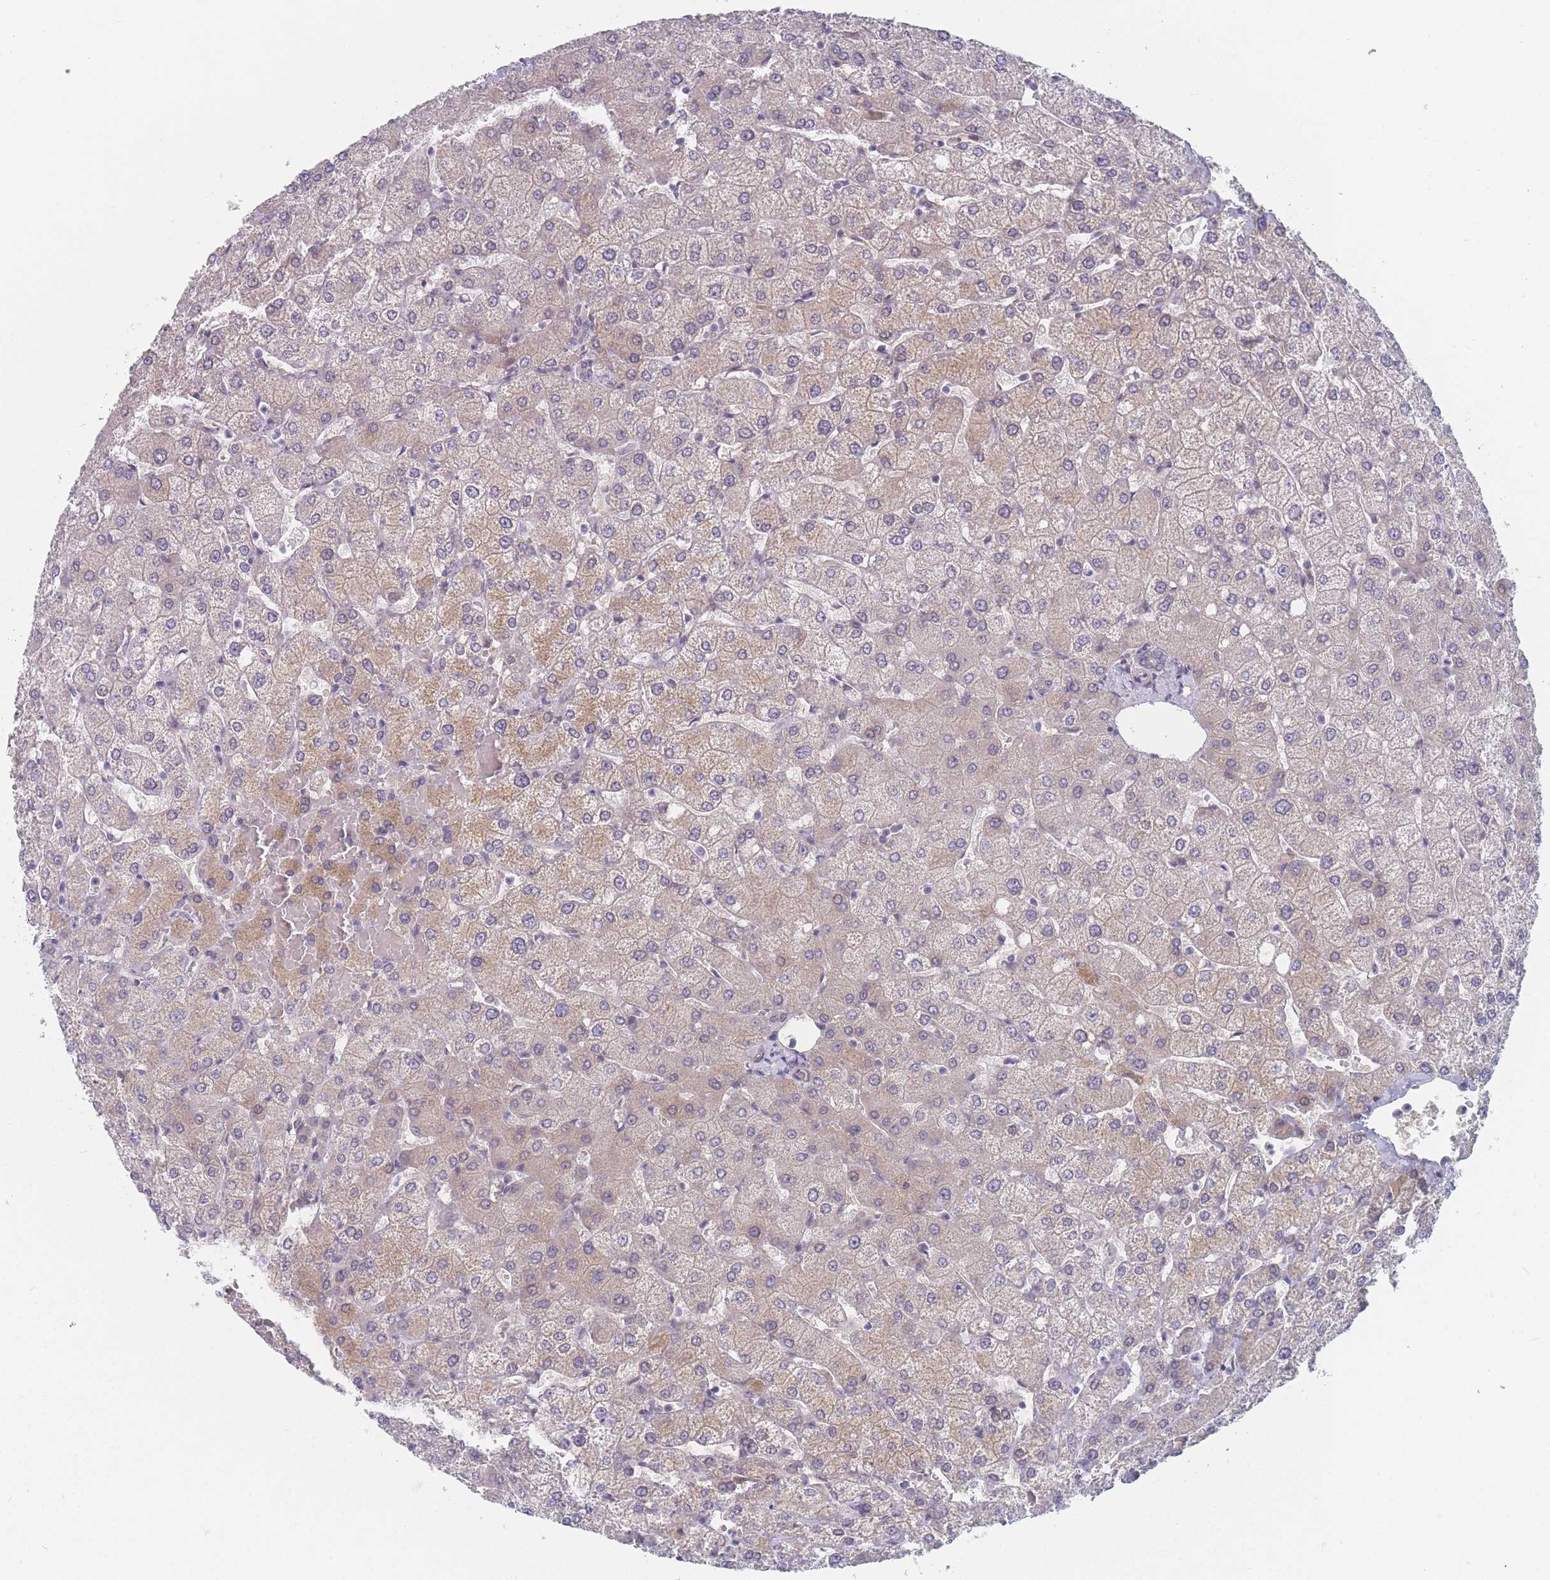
{"staining": {"intensity": "negative", "quantity": "none", "location": "none"}, "tissue": "liver", "cell_type": "Cholangiocytes", "image_type": "normal", "snomed": [{"axis": "morphology", "description": "Normal tissue, NOS"}, {"axis": "topography", "description": "Liver"}], "caption": "A photomicrograph of human liver is negative for staining in cholangiocytes. (Stains: DAB immunohistochemistry with hematoxylin counter stain, Microscopy: brightfield microscopy at high magnification).", "gene": "ANKRD10", "patient": {"sex": "female", "age": 54}}